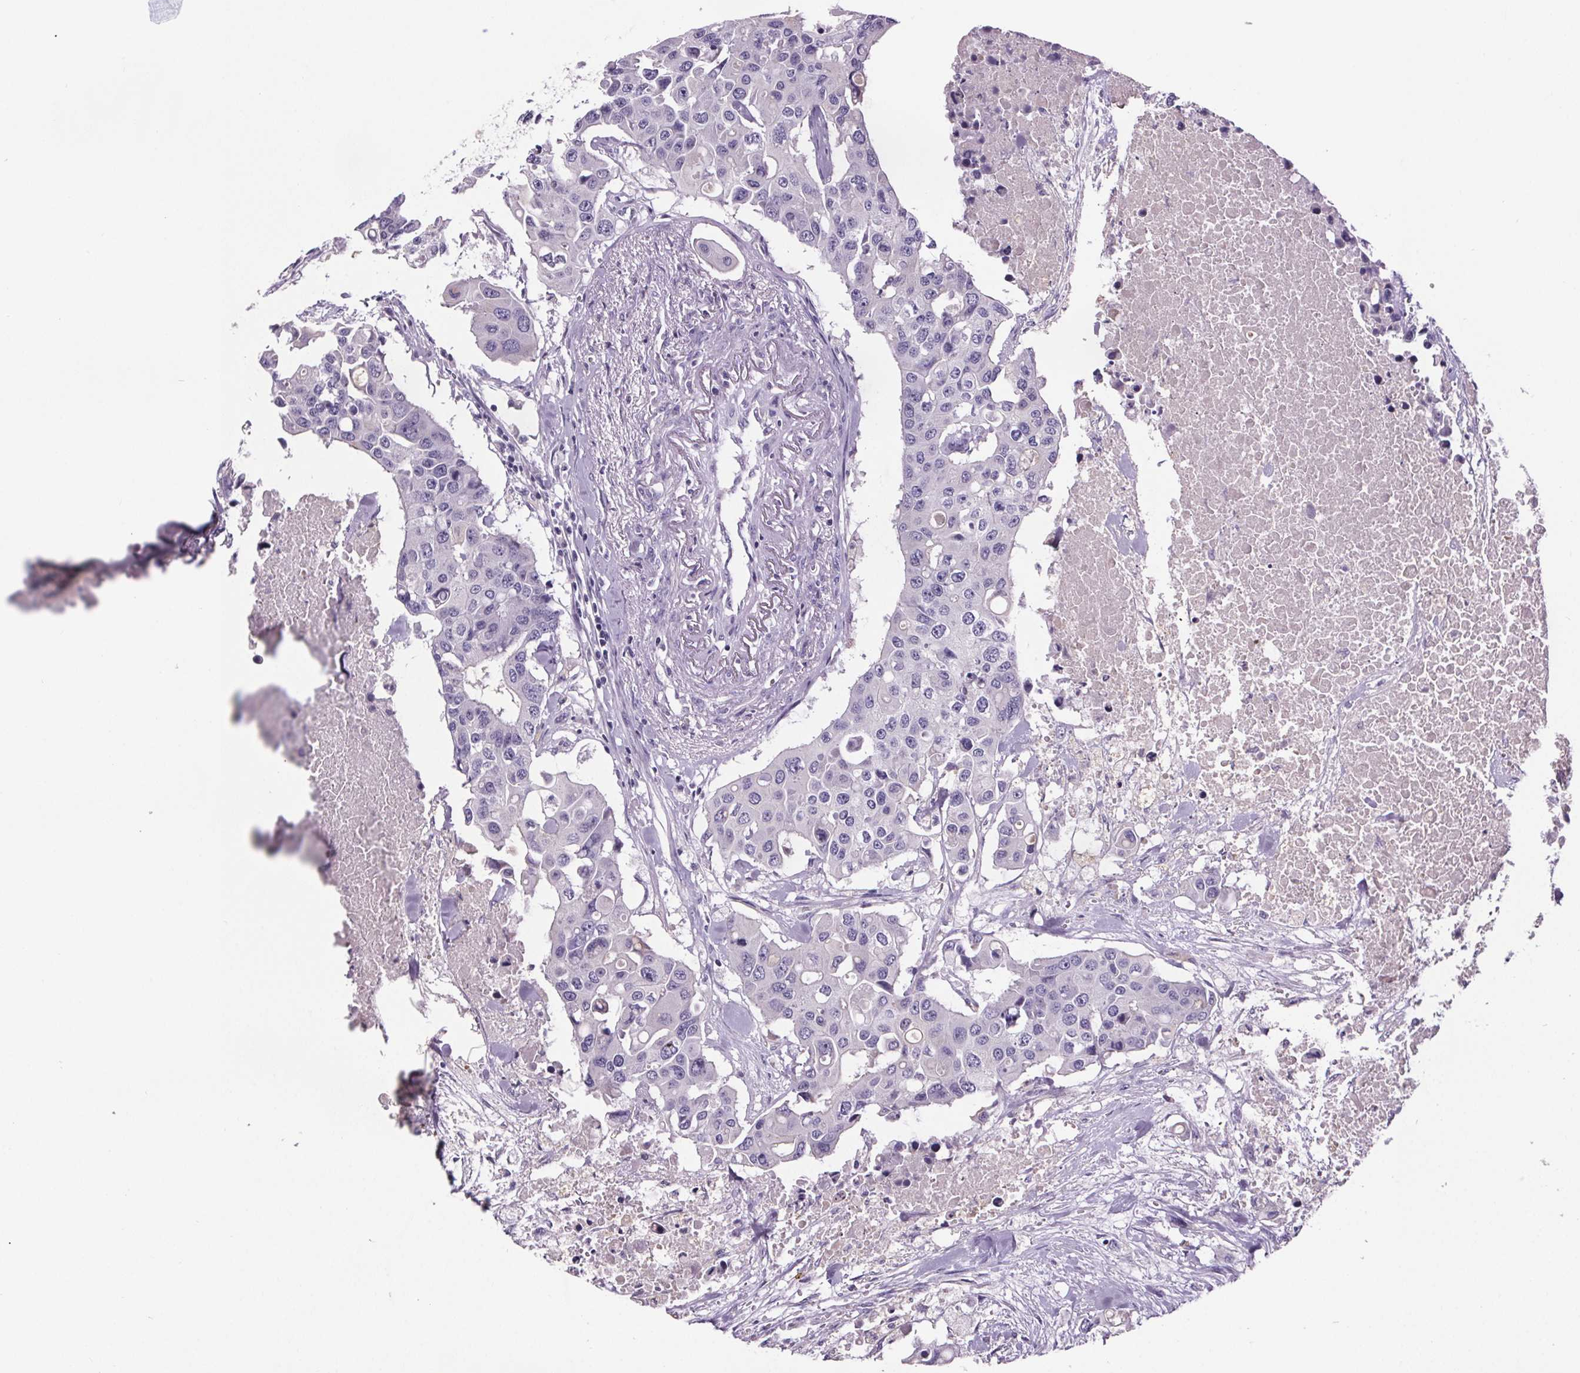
{"staining": {"intensity": "negative", "quantity": "none", "location": "none"}, "tissue": "colorectal cancer", "cell_type": "Tumor cells", "image_type": "cancer", "snomed": [{"axis": "morphology", "description": "Adenocarcinoma, NOS"}, {"axis": "topography", "description": "Colon"}], "caption": "High power microscopy photomicrograph of an immunohistochemistry image of colorectal cancer (adenocarcinoma), revealing no significant positivity in tumor cells. Brightfield microscopy of IHC stained with DAB (3,3'-diaminobenzidine) (brown) and hematoxylin (blue), captured at high magnification.", "gene": "CUBN", "patient": {"sex": "male", "age": 77}}